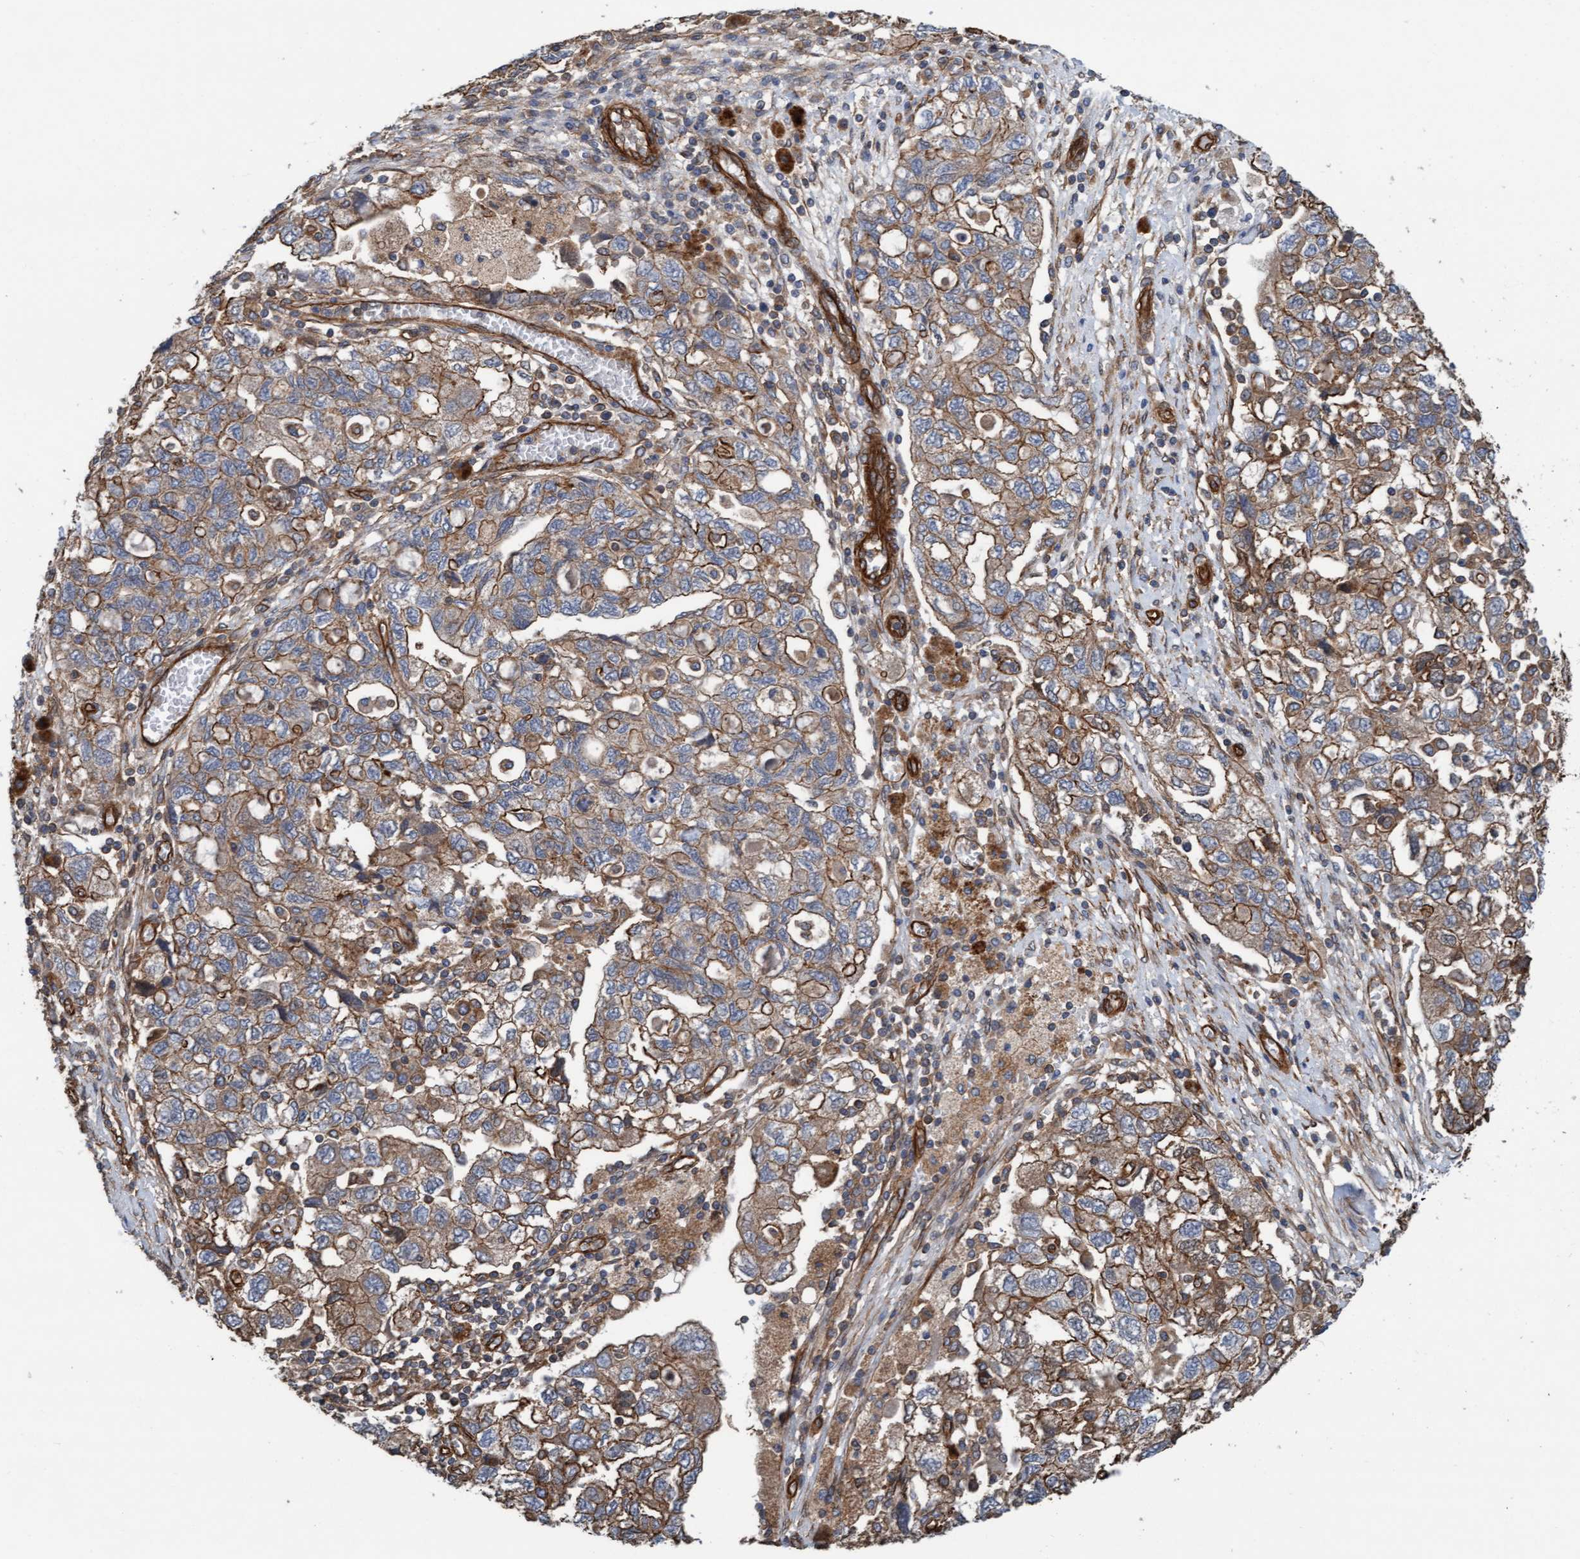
{"staining": {"intensity": "moderate", "quantity": ">75%", "location": "cytoplasmic/membranous"}, "tissue": "ovarian cancer", "cell_type": "Tumor cells", "image_type": "cancer", "snomed": [{"axis": "morphology", "description": "Carcinoma, NOS"}, {"axis": "morphology", "description": "Cystadenocarcinoma, serous, NOS"}, {"axis": "topography", "description": "Ovary"}], "caption": "Immunohistochemistry (IHC) image of neoplastic tissue: human carcinoma (ovarian) stained using immunohistochemistry demonstrates medium levels of moderate protein expression localized specifically in the cytoplasmic/membranous of tumor cells, appearing as a cytoplasmic/membranous brown color.", "gene": "STXBP4", "patient": {"sex": "female", "age": 69}}